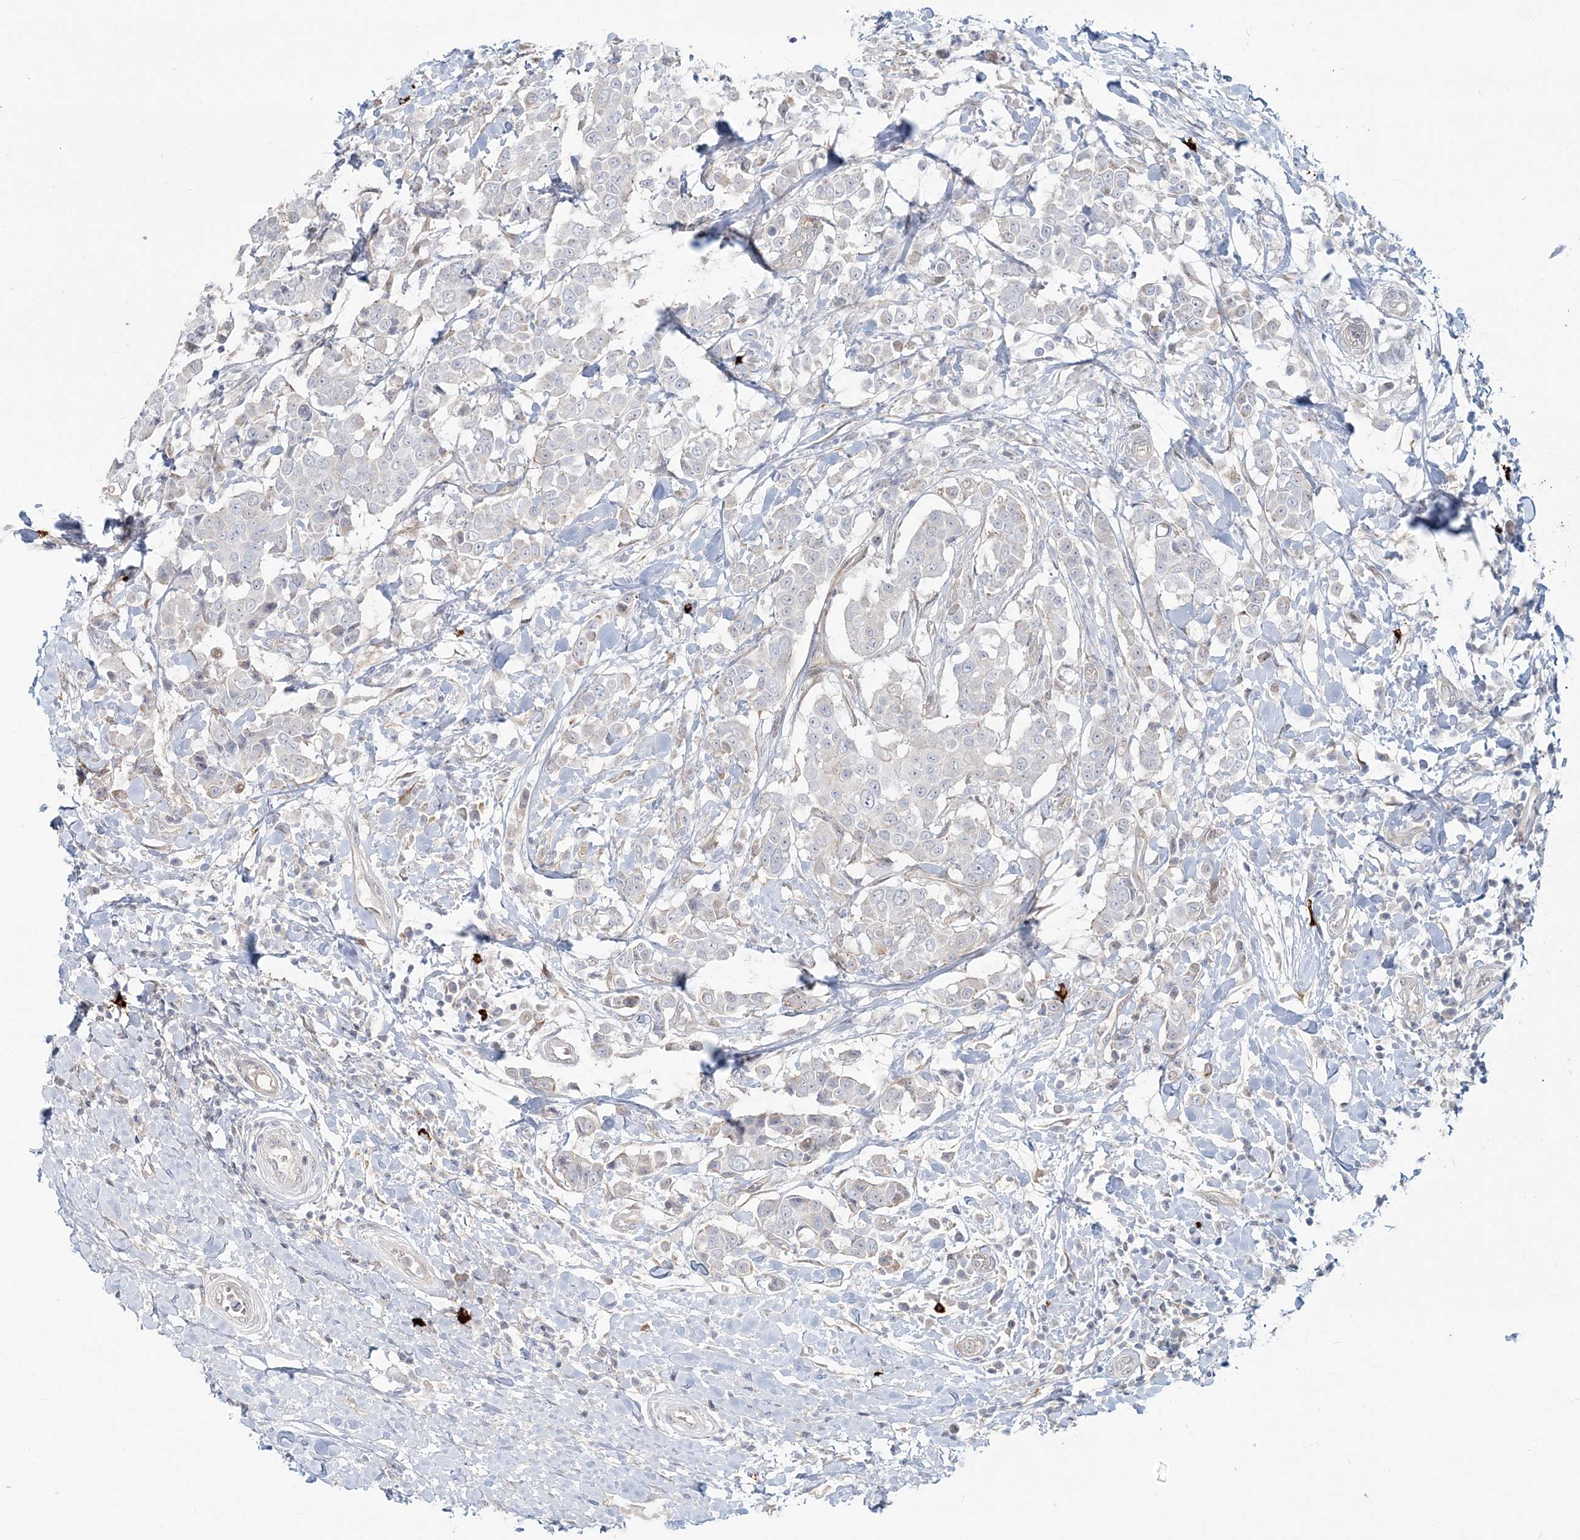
{"staining": {"intensity": "negative", "quantity": "none", "location": "none"}, "tissue": "breast cancer", "cell_type": "Tumor cells", "image_type": "cancer", "snomed": [{"axis": "morphology", "description": "Duct carcinoma"}, {"axis": "topography", "description": "Breast"}], "caption": "Histopathology image shows no significant protein staining in tumor cells of invasive ductal carcinoma (breast).", "gene": "SH3PXD2A", "patient": {"sex": "female", "age": 27}}